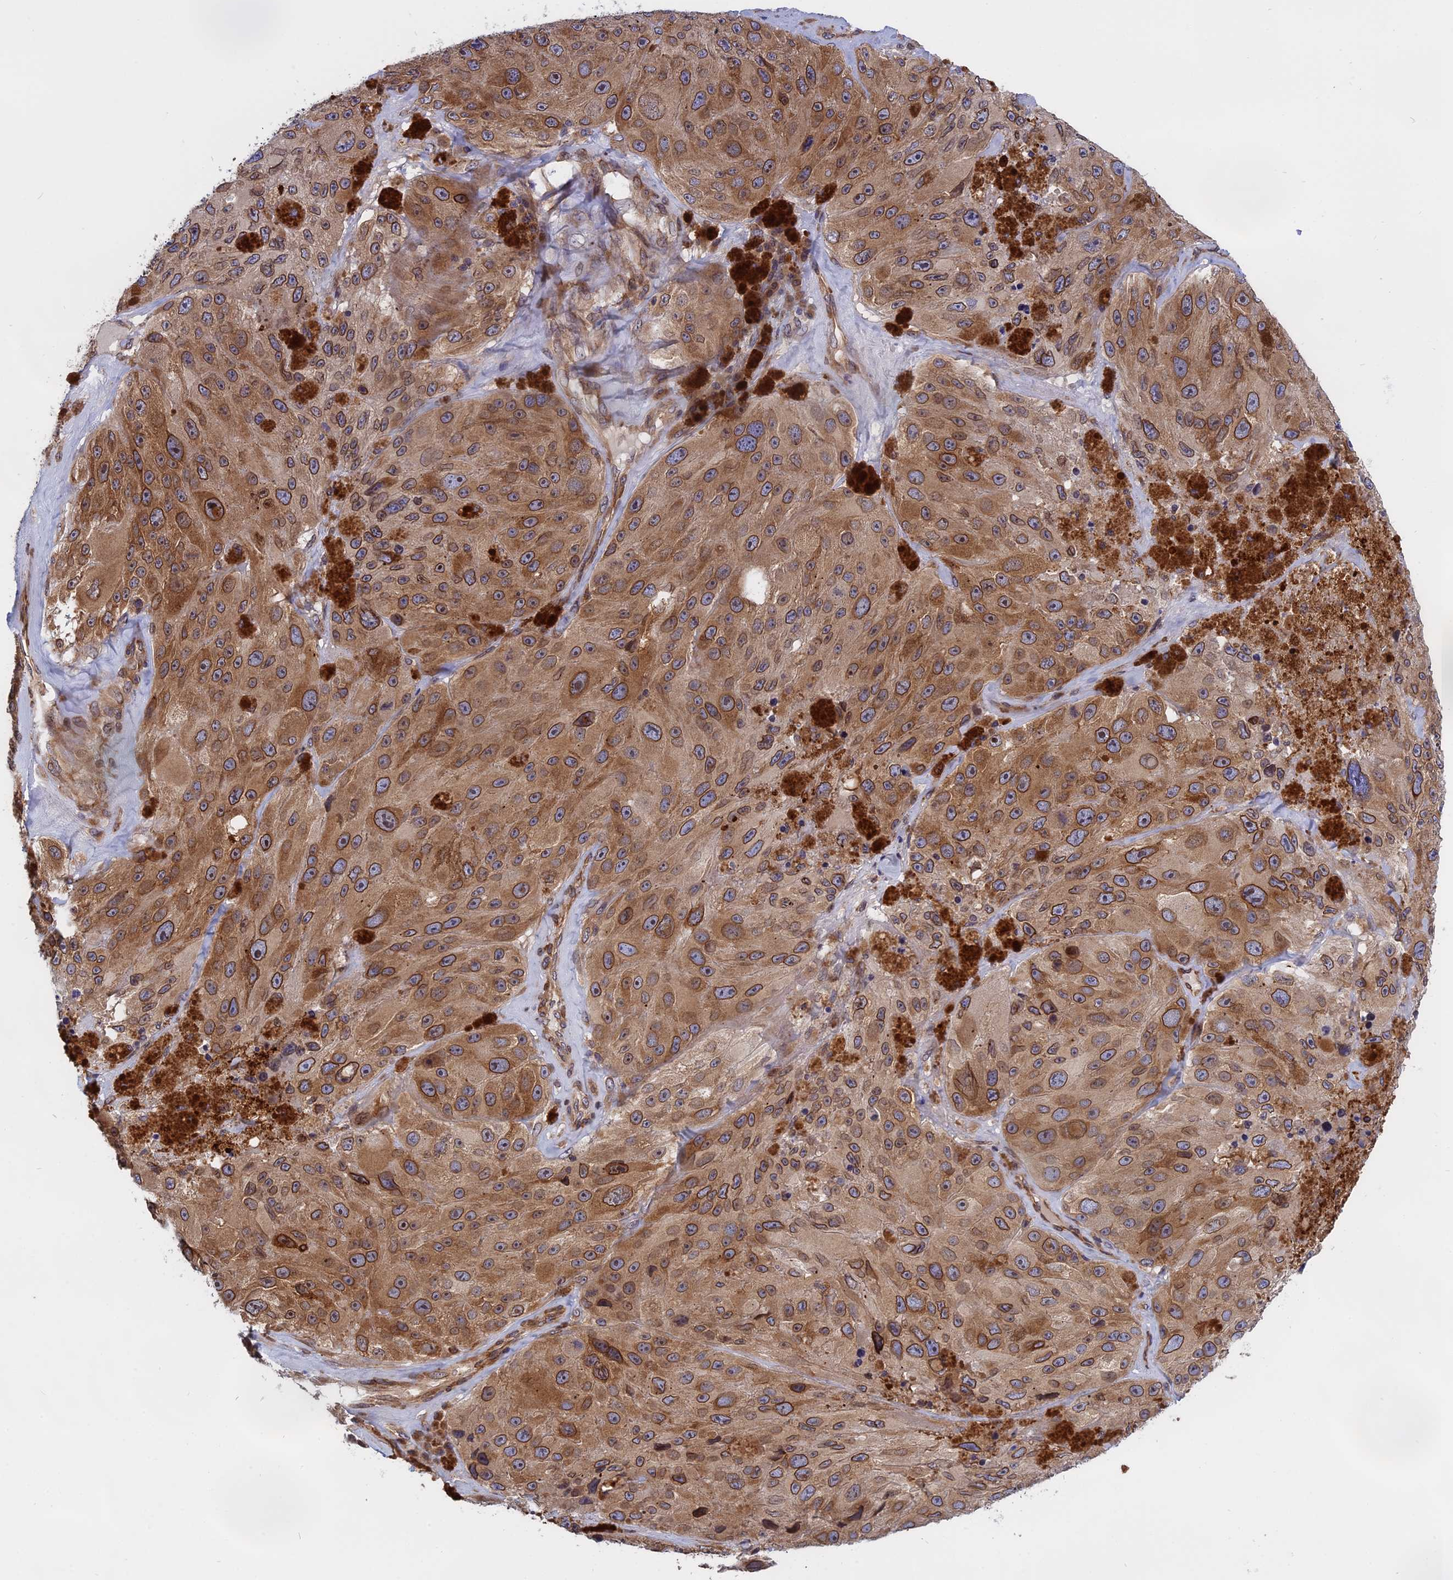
{"staining": {"intensity": "moderate", "quantity": ">75%", "location": "cytoplasmic/membranous,nuclear"}, "tissue": "melanoma", "cell_type": "Tumor cells", "image_type": "cancer", "snomed": [{"axis": "morphology", "description": "Malignant melanoma, Metastatic site"}, {"axis": "topography", "description": "Lymph node"}], "caption": "The image displays a brown stain indicating the presence of a protein in the cytoplasmic/membranous and nuclear of tumor cells in melanoma. The staining was performed using DAB (3,3'-diaminobenzidine) to visualize the protein expression in brown, while the nuclei were stained in blue with hematoxylin (Magnification: 20x).", "gene": "NAA10", "patient": {"sex": "male", "age": 62}}